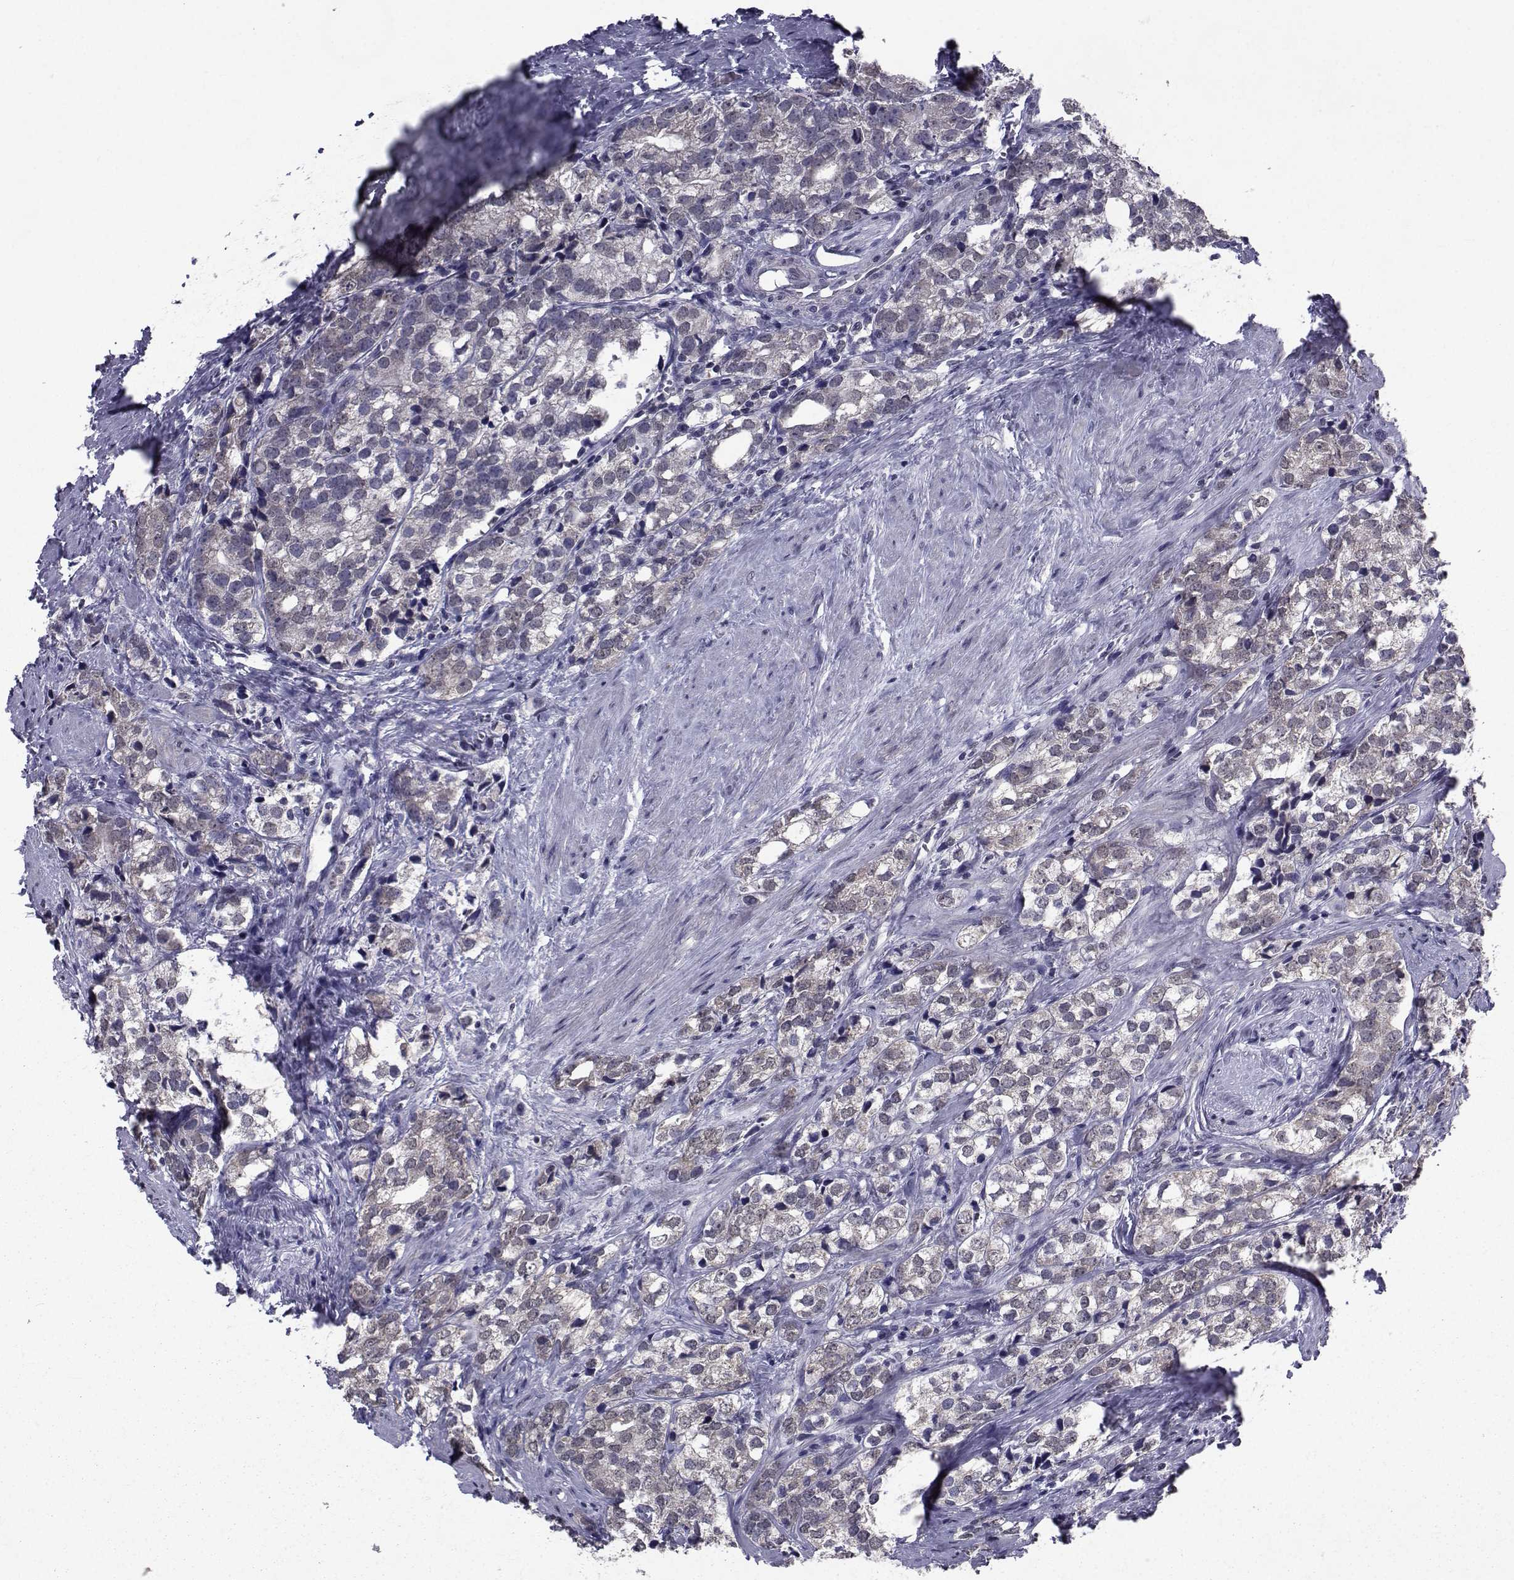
{"staining": {"intensity": "weak", "quantity": "<25%", "location": "cytoplasmic/membranous"}, "tissue": "prostate cancer", "cell_type": "Tumor cells", "image_type": "cancer", "snomed": [{"axis": "morphology", "description": "Adenocarcinoma, NOS"}, {"axis": "topography", "description": "Prostate and seminal vesicle, NOS"}], "caption": "Tumor cells show no significant protein staining in prostate cancer.", "gene": "CYP2S1", "patient": {"sex": "male", "age": 63}}